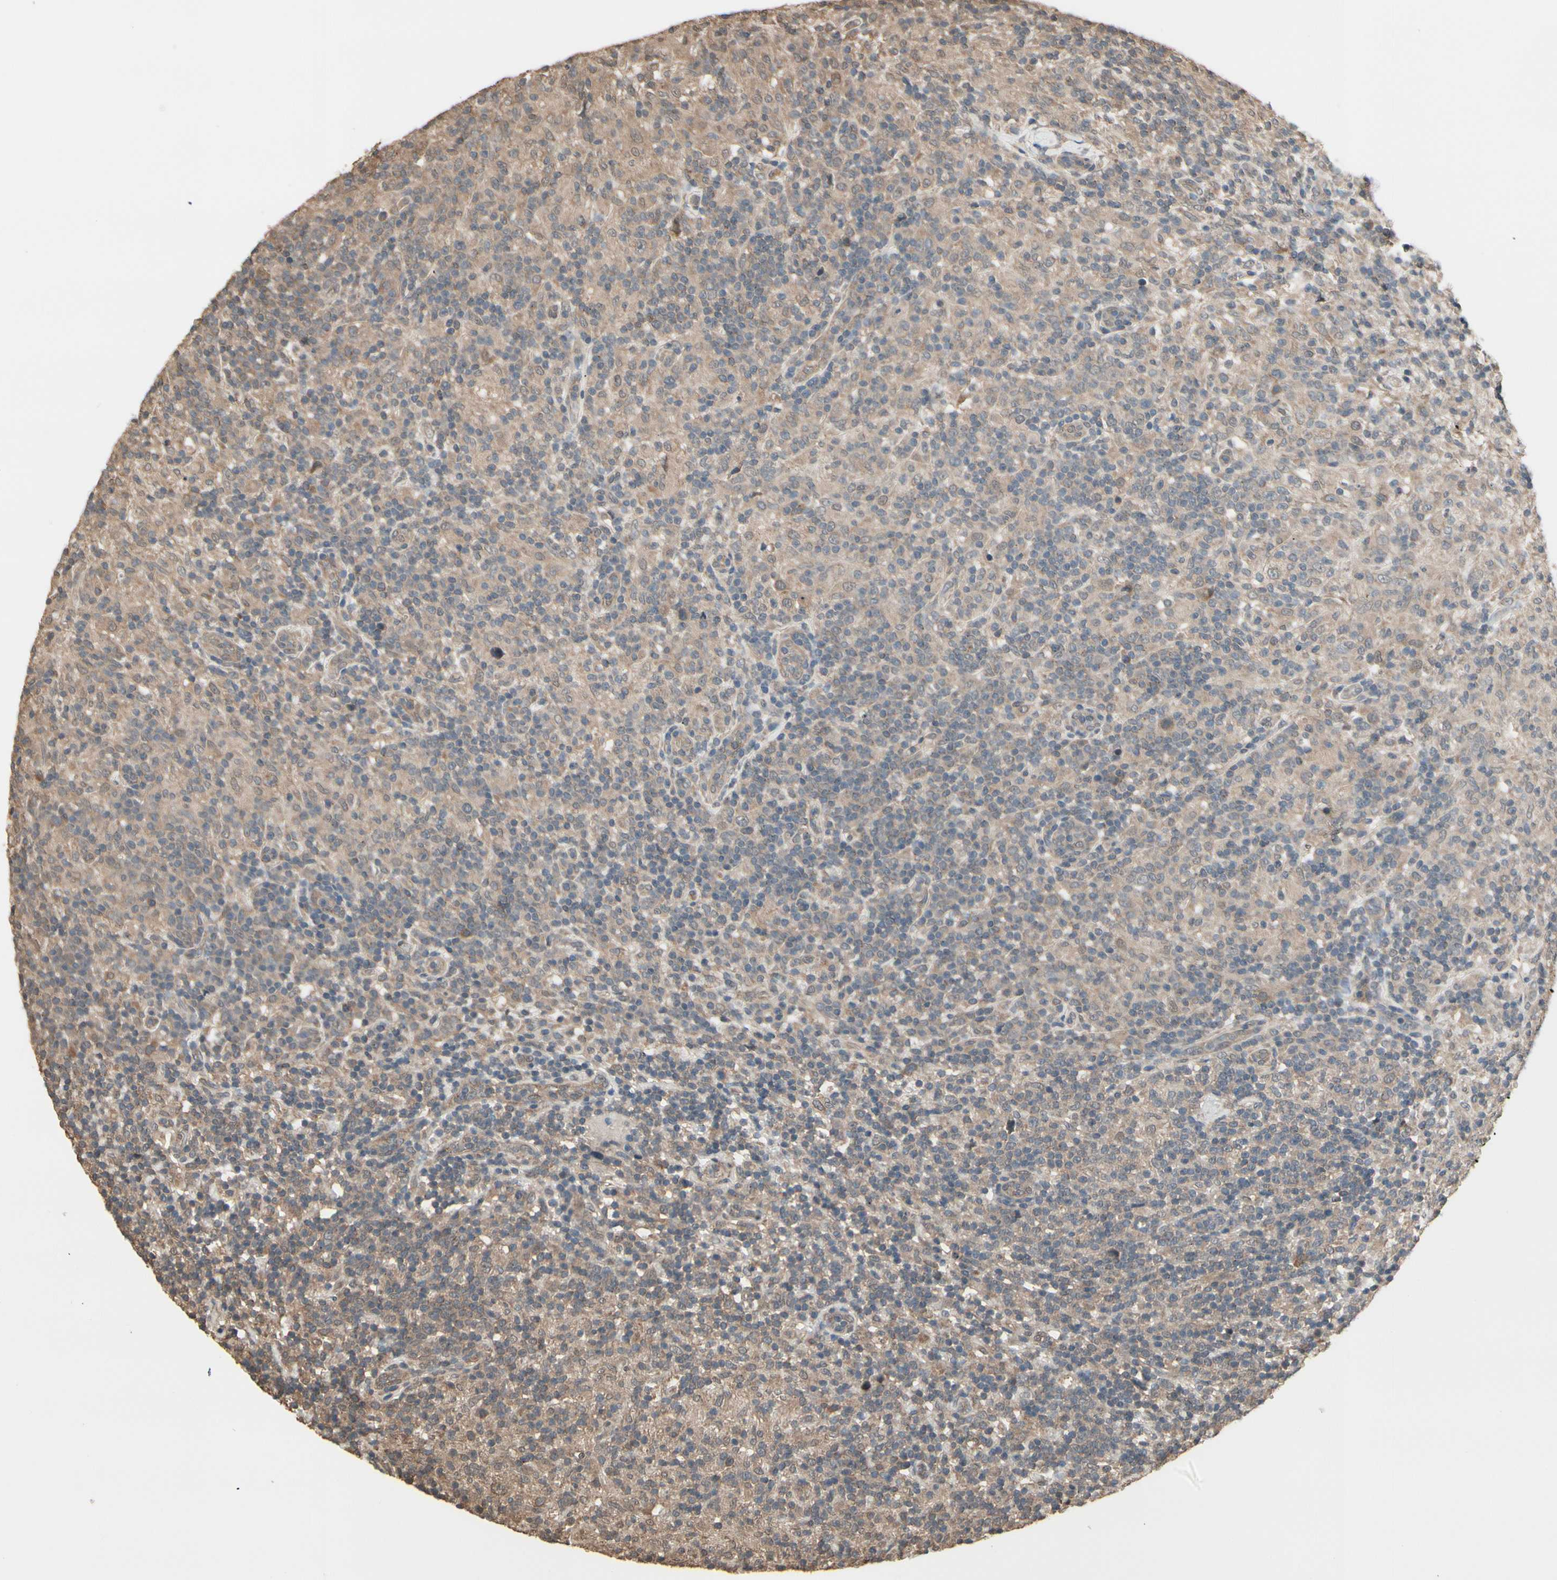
{"staining": {"intensity": "moderate", "quantity": ">75%", "location": "cytoplasmic/membranous"}, "tissue": "lymphoma", "cell_type": "Tumor cells", "image_type": "cancer", "snomed": [{"axis": "morphology", "description": "Hodgkin's disease, NOS"}, {"axis": "topography", "description": "Lymph node"}], "caption": "This is an image of immunohistochemistry staining of Hodgkin's disease, which shows moderate staining in the cytoplasmic/membranous of tumor cells.", "gene": "PNPLA7", "patient": {"sex": "male", "age": 70}}